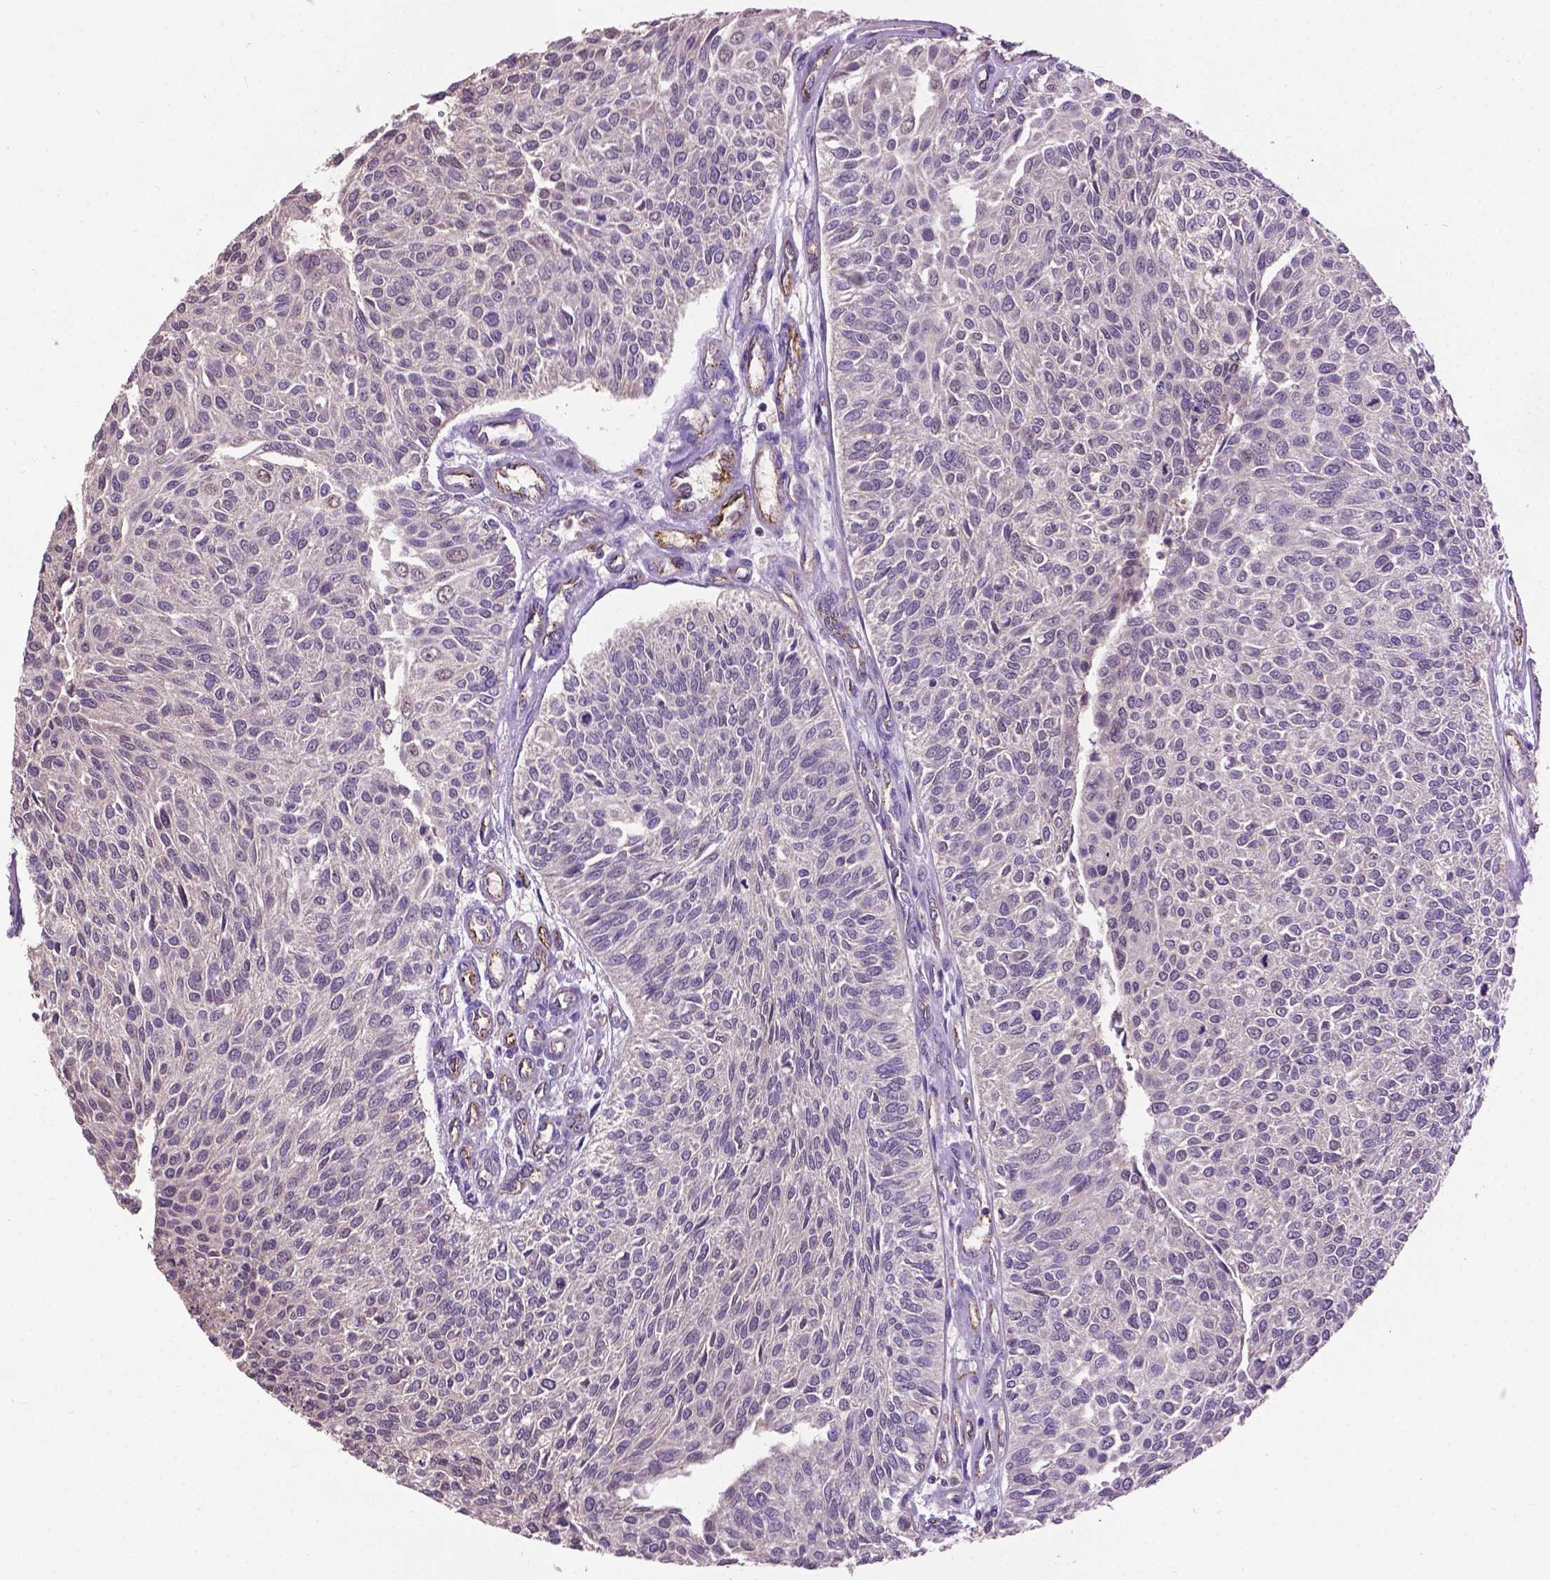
{"staining": {"intensity": "negative", "quantity": "none", "location": "none"}, "tissue": "urothelial cancer", "cell_type": "Tumor cells", "image_type": "cancer", "snomed": [{"axis": "morphology", "description": "Urothelial carcinoma, NOS"}, {"axis": "topography", "description": "Urinary bladder"}], "caption": "This is a histopathology image of immunohistochemistry (IHC) staining of urothelial cancer, which shows no positivity in tumor cells.", "gene": "ZNF337", "patient": {"sex": "male", "age": 55}}